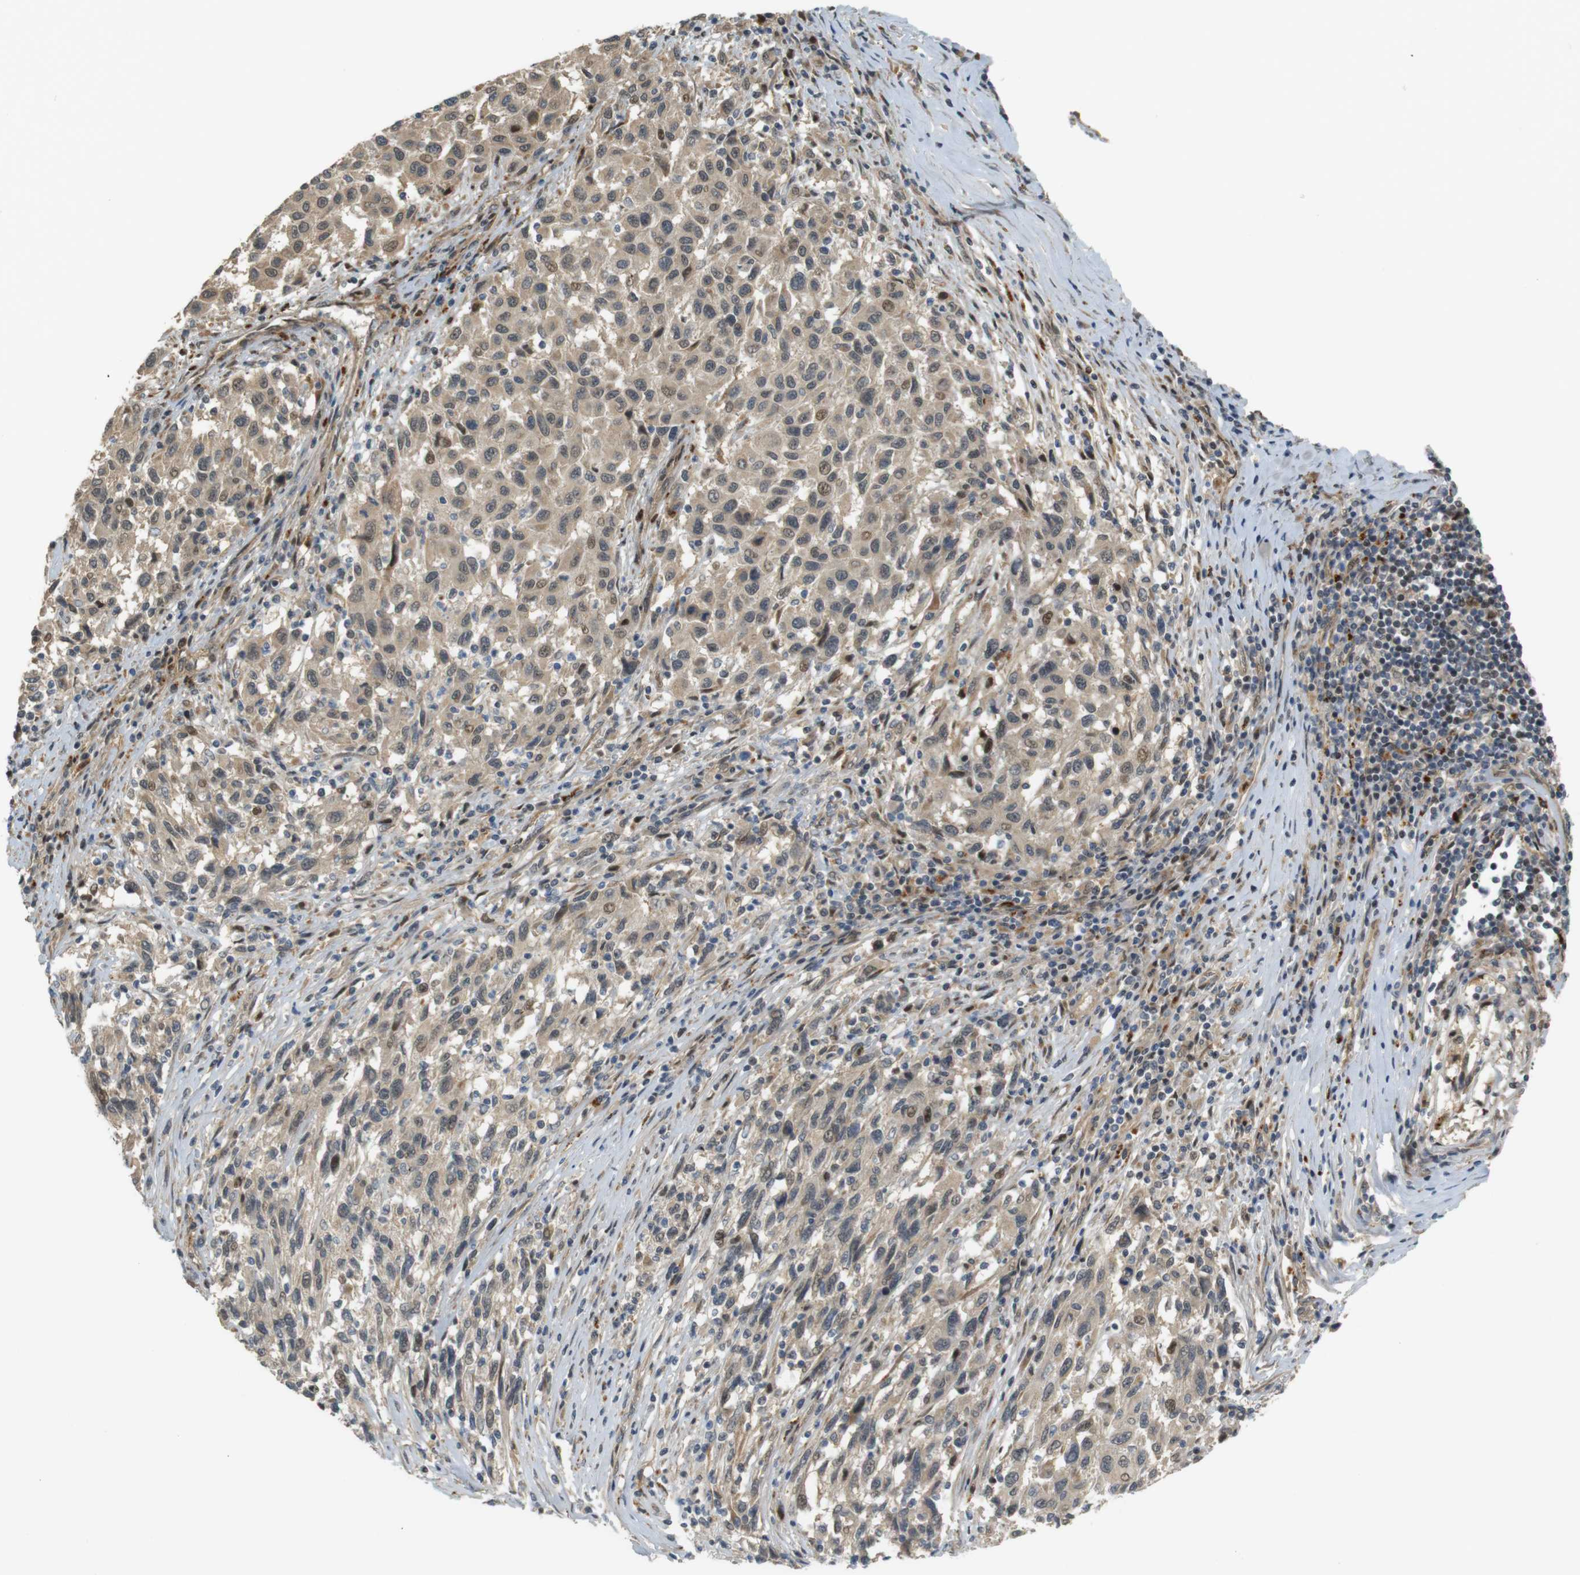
{"staining": {"intensity": "weak", "quantity": ">75%", "location": "cytoplasmic/membranous,nuclear"}, "tissue": "melanoma", "cell_type": "Tumor cells", "image_type": "cancer", "snomed": [{"axis": "morphology", "description": "Malignant melanoma, Metastatic site"}, {"axis": "topography", "description": "Lymph node"}], "caption": "Weak cytoplasmic/membranous and nuclear staining is identified in about >75% of tumor cells in melanoma. (IHC, brightfield microscopy, high magnification).", "gene": "TSPAN9", "patient": {"sex": "male", "age": 61}}